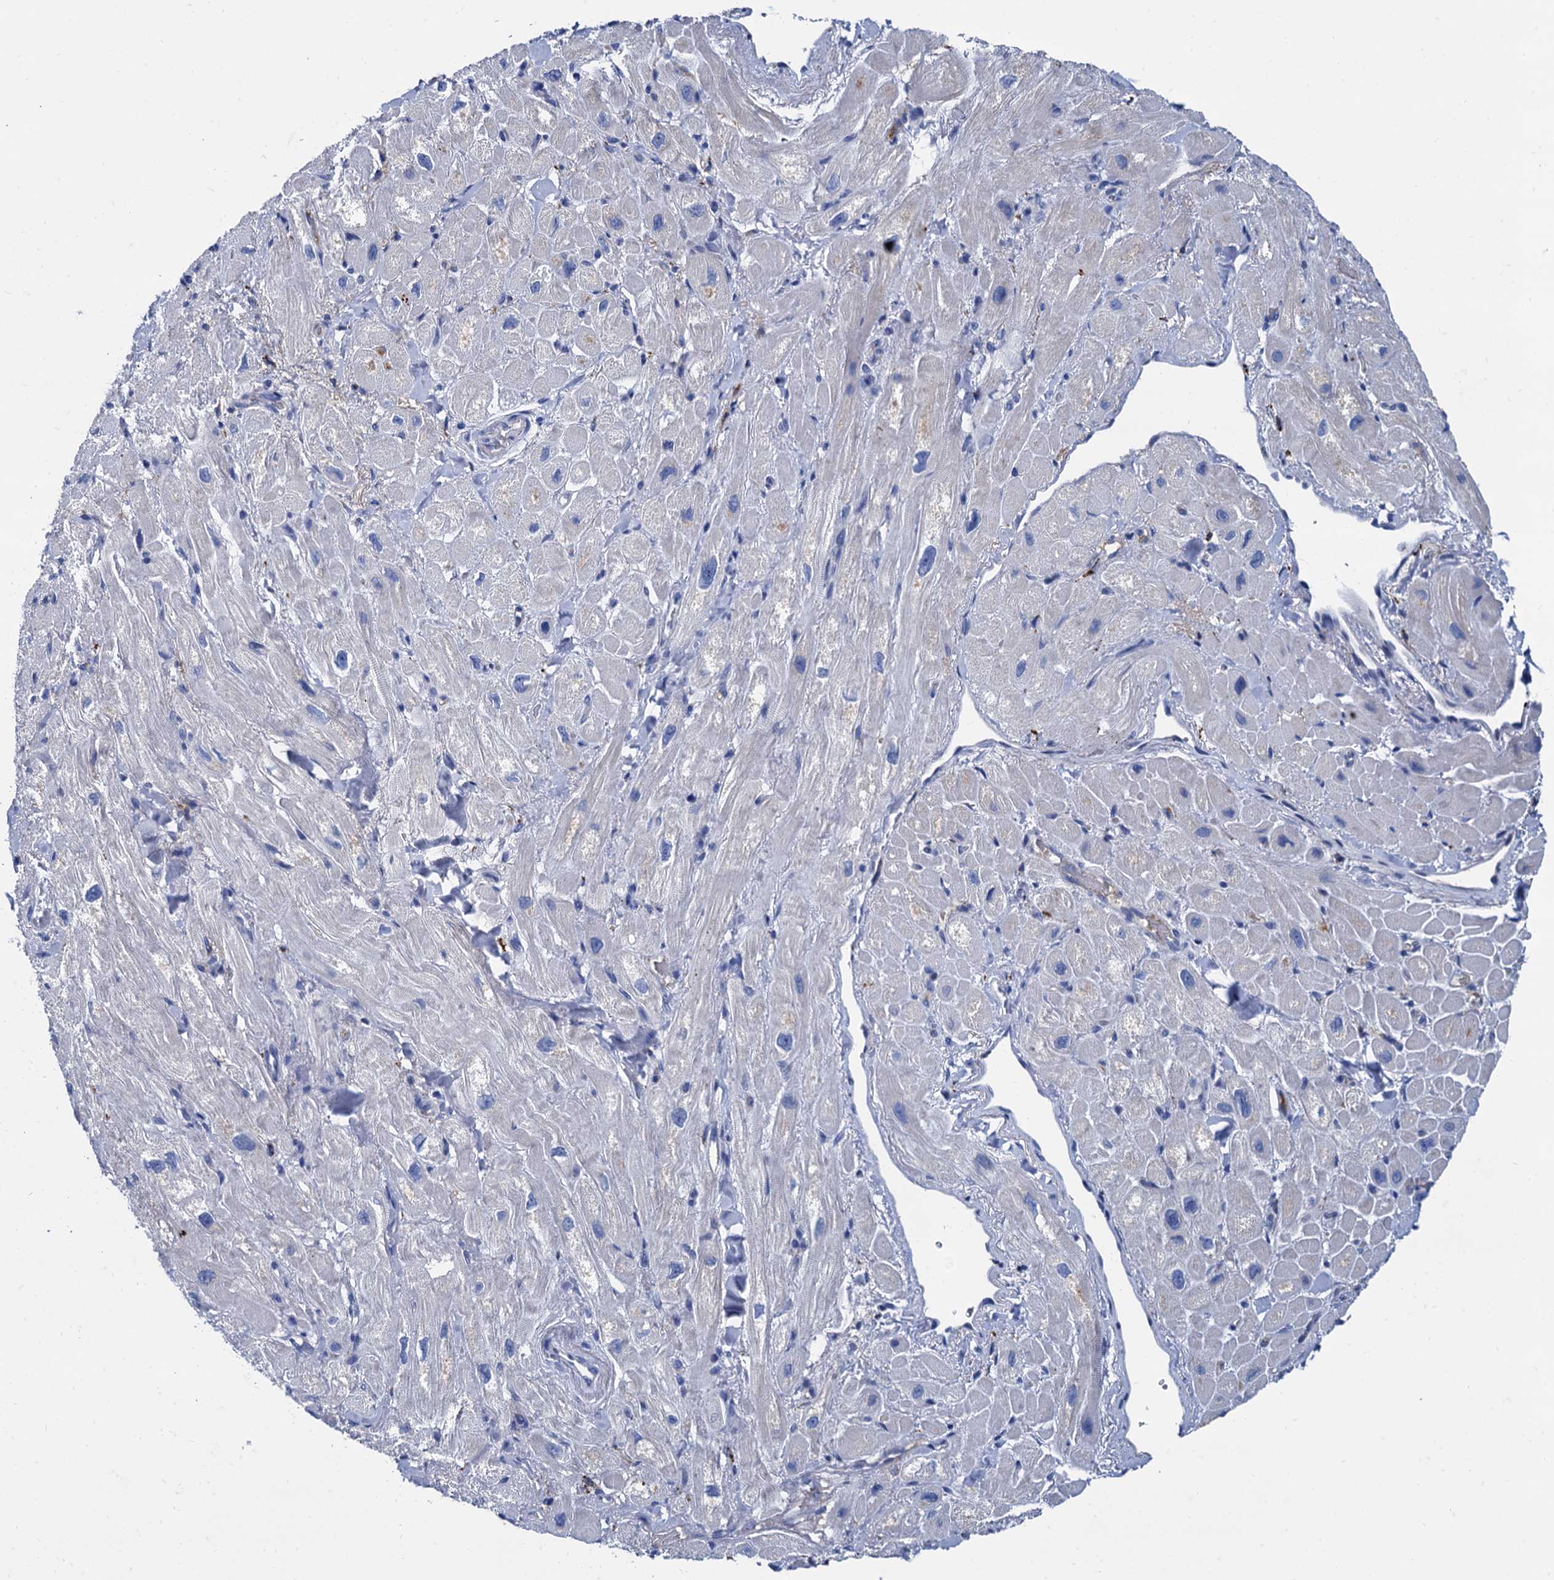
{"staining": {"intensity": "moderate", "quantity": "<25%", "location": "cytoplasmic/membranous"}, "tissue": "heart muscle", "cell_type": "Cardiomyocytes", "image_type": "normal", "snomed": [{"axis": "morphology", "description": "Normal tissue, NOS"}, {"axis": "topography", "description": "Heart"}], "caption": "Immunohistochemistry staining of normal heart muscle, which reveals low levels of moderate cytoplasmic/membranous expression in about <25% of cardiomyocytes indicating moderate cytoplasmic/membranous protein staining. The staining was performed using DAB (3,3'-diaminobenzidine) (brown) for protein detection and nuclei were counterstained in hematoxylin (blue).", "gene": "APOD", "patient": {"sex": "male", "age": 65}}